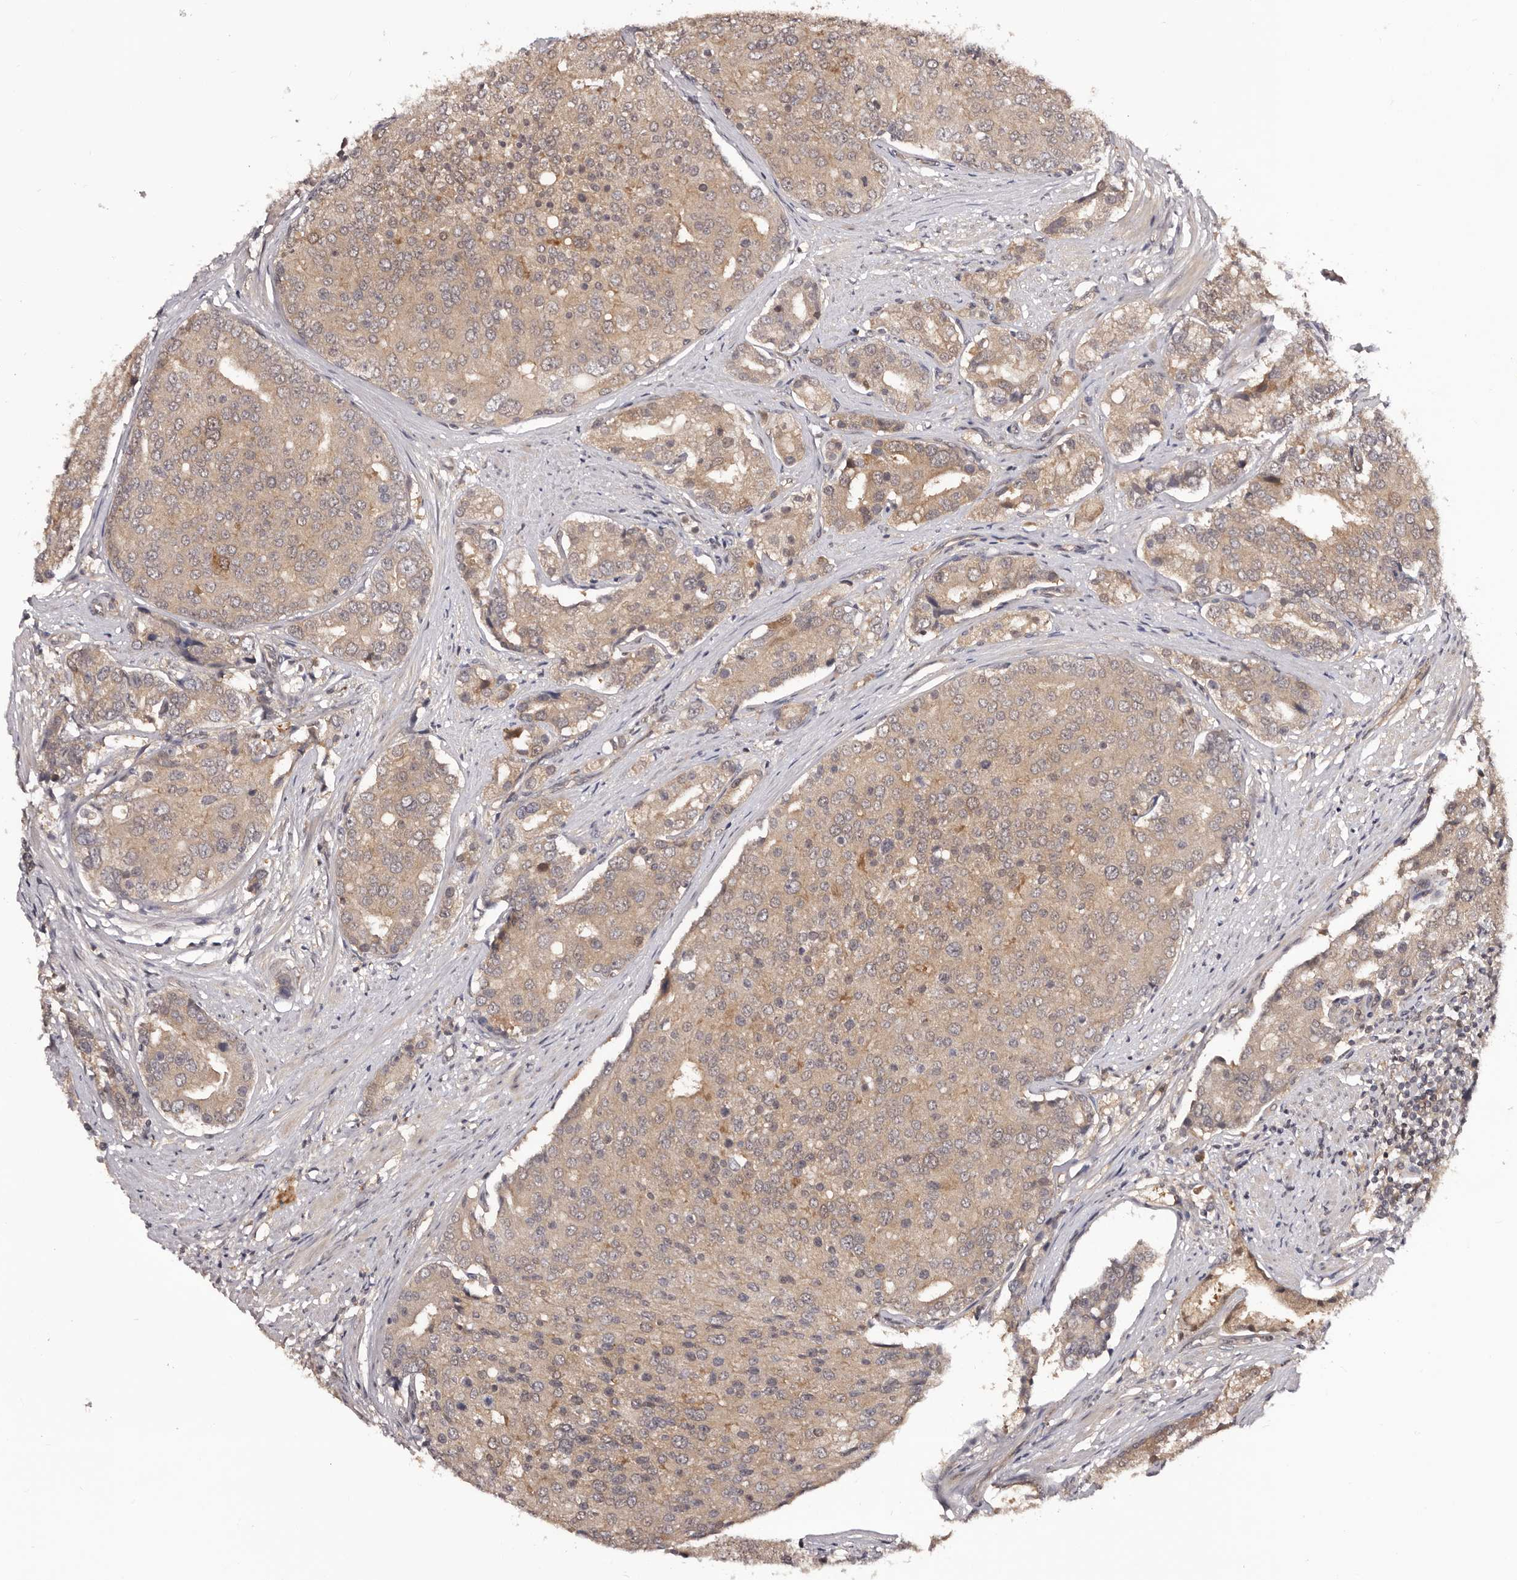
{"staining": {"intensity": "weak", "quantity": ">75%", "location": "cytoplasmic/membranous"}, "tissue": "prostate cancer", "cell_type": "Tumor cells", "image_type": "cancer", "snomed": [{"axis": "morphology", "description": "Adenocarcinoma, High grade"}, {"axis": "topography", "description": "Prostate"}], "caption": "There is low levels of weak cytoplasmic/membranous expression in tumor cells of prostate cancer (adenocarcinoma (high-grade)), as demonstrated by immunohistochemical staining (brown color).", "gene": "MDP1", "patient": {"sex": "male", "age": 50}}